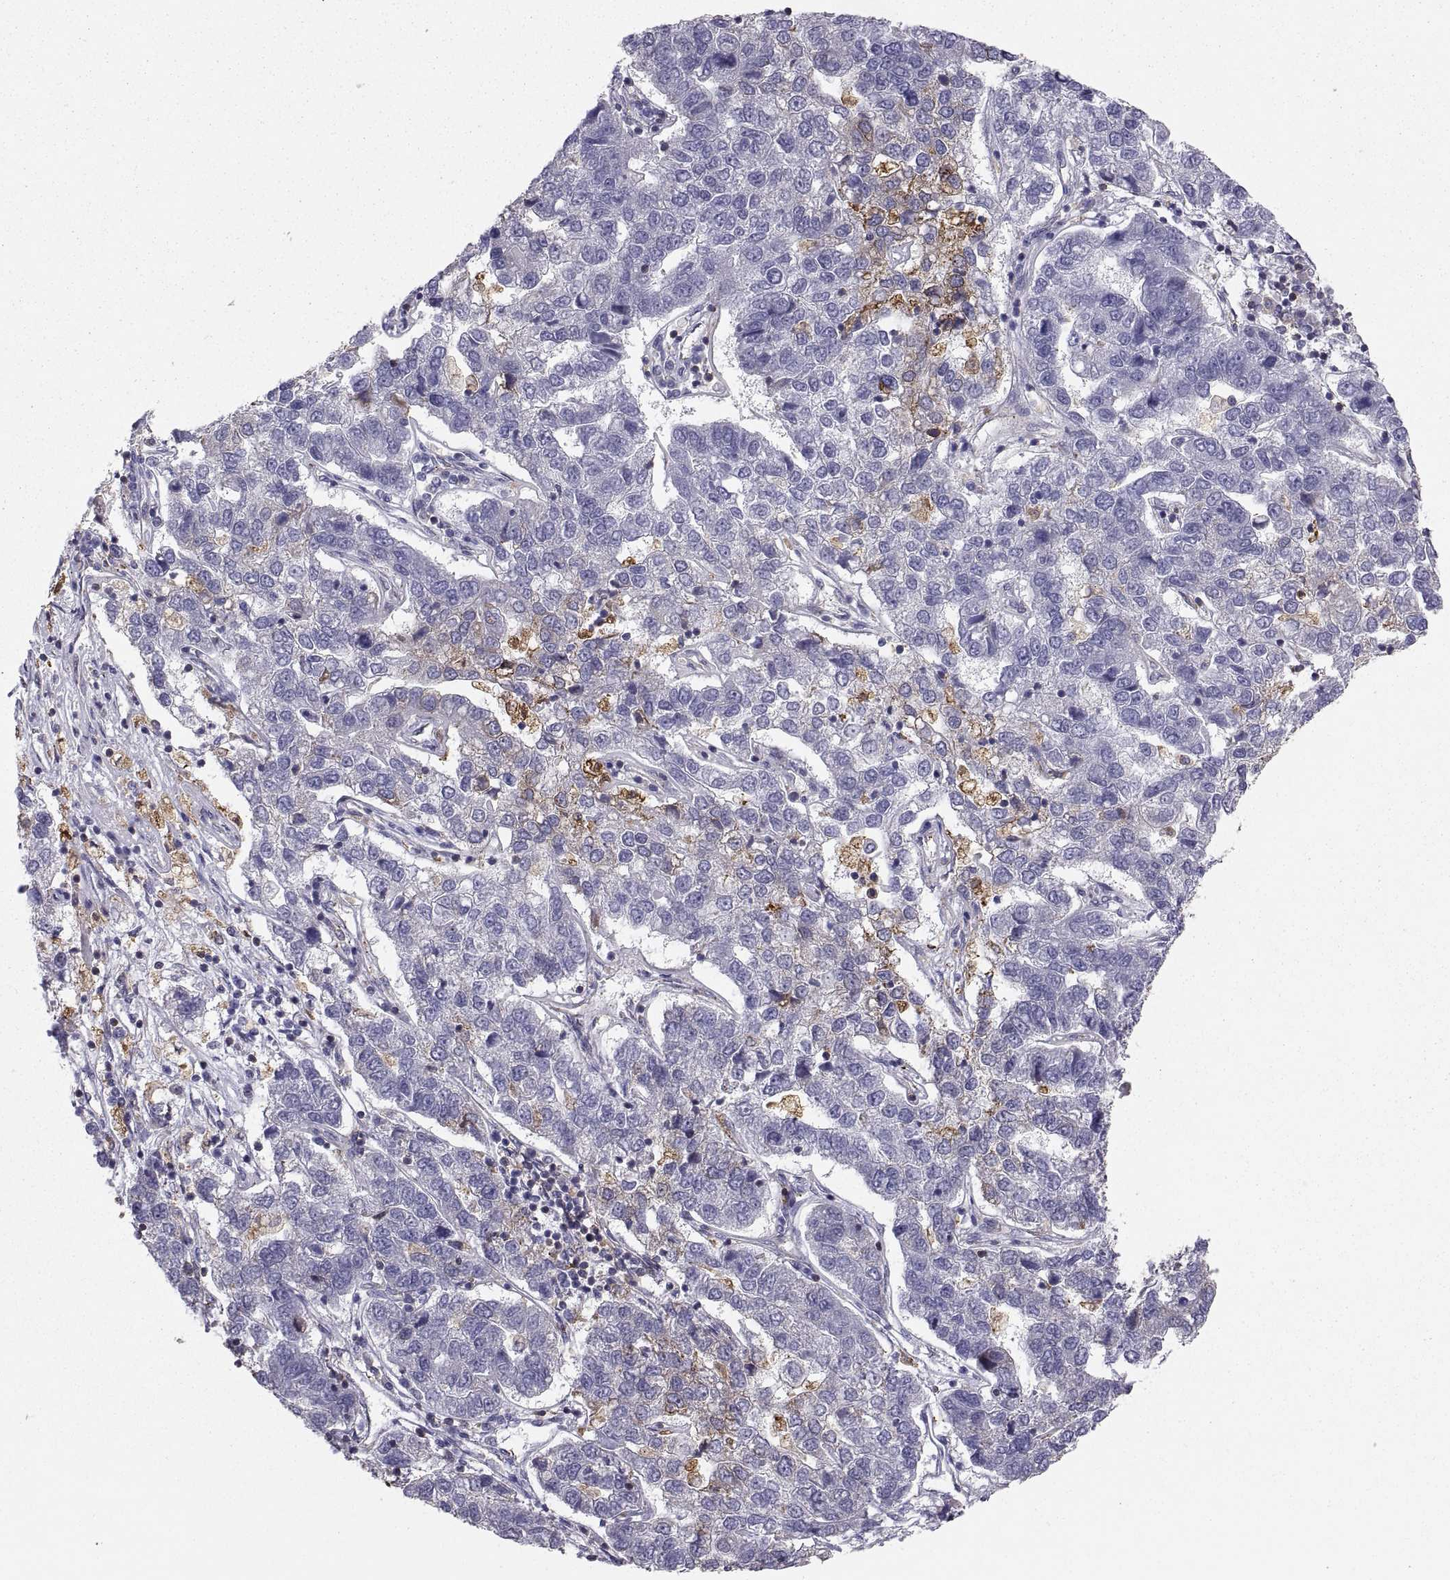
{"staining": {"intensity": "negative", "quantity": "none", "location": "none"}, "tissue": "pancreatic cancer", "cell_type": "Tumor cells", "image_type": "cancer", "snomed": [{"axis": "morphology", "description": "Adenocarcinoma, NOS"}, {"axis": "topography", "description": "Pancreas"}], "caption": "Micrograph shows no protein expression in tumor cells of pancreatic cancer tissue.", "gene": "ERO1A", "patient": {"sex": "female", "age": 61}}